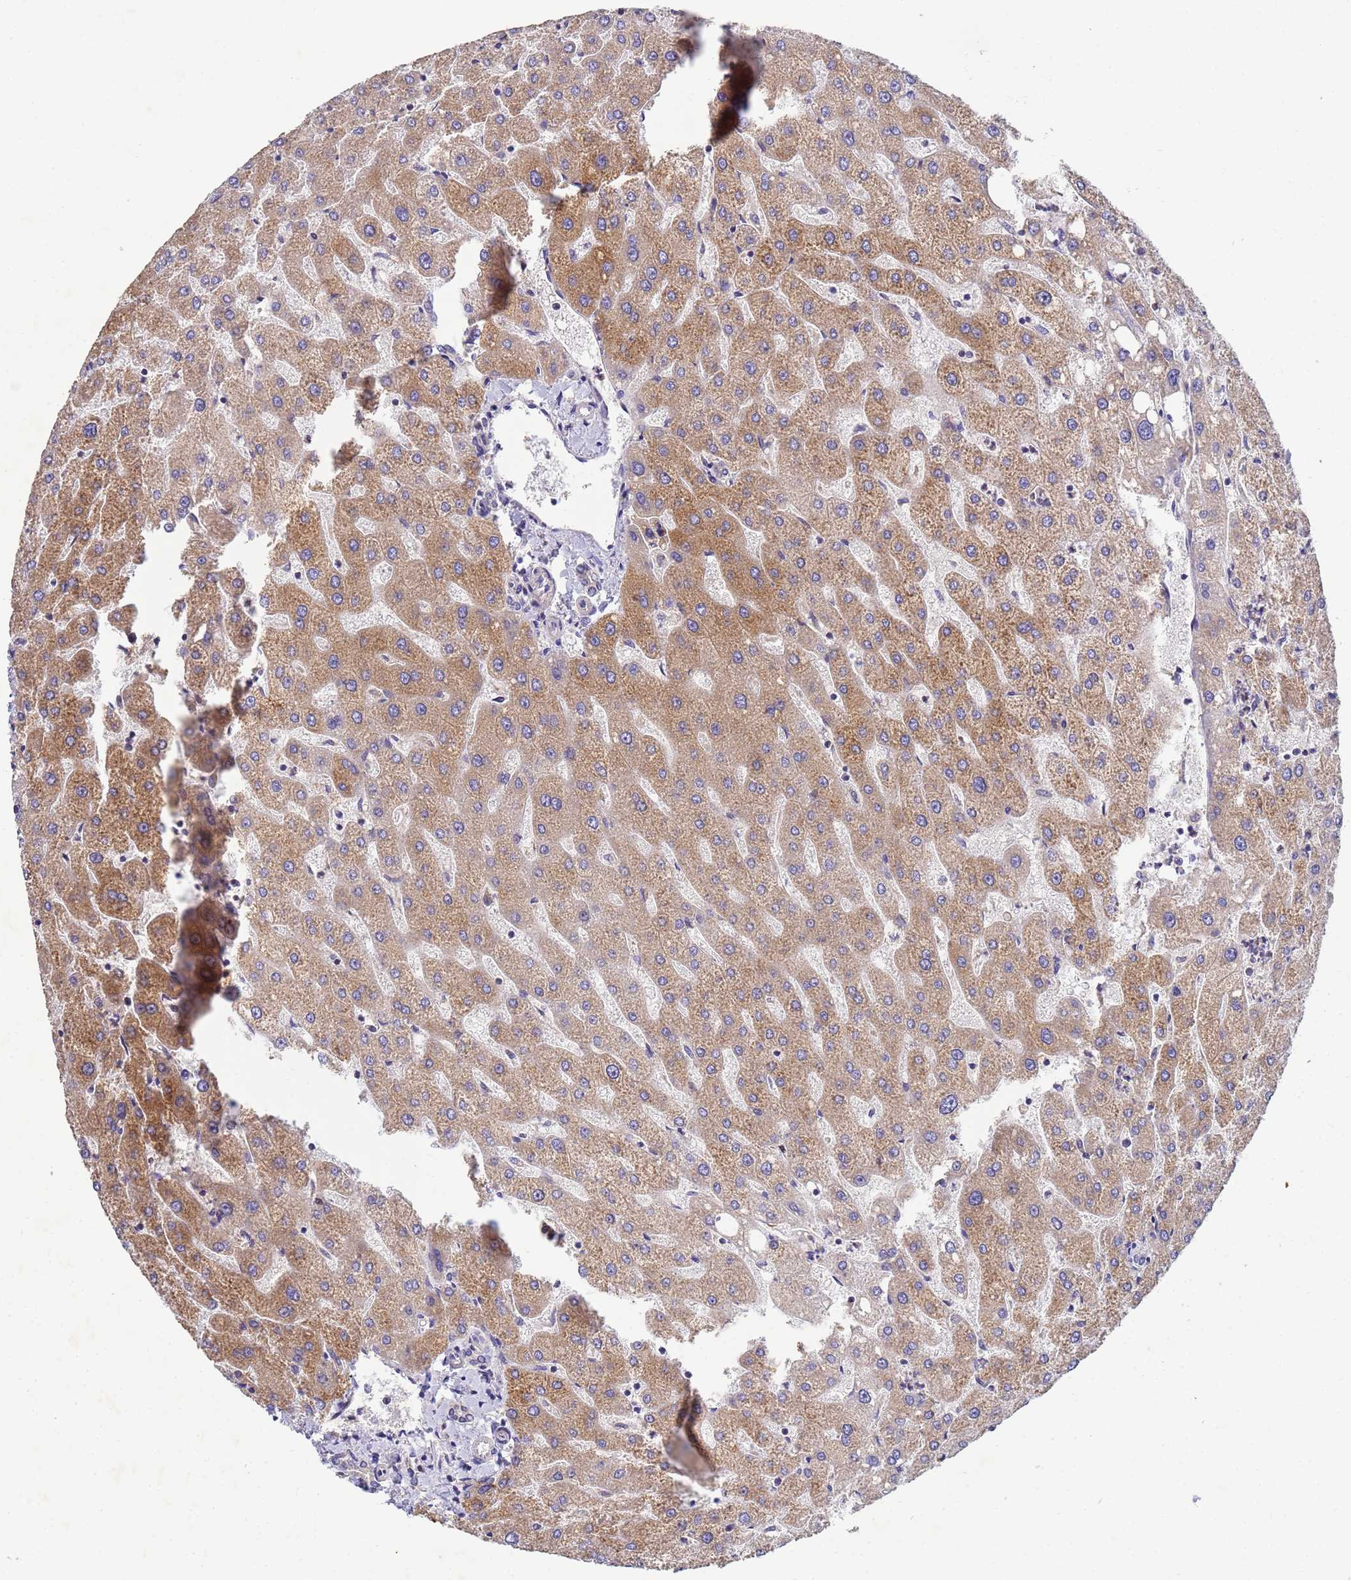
{"staining": {"intensity": "negative", "quantity": "none", "location": "none"}, "tissue": "liver", "cell_type": "Cholangiocytes", "image_type": "normal", "snomed": [{"axis": "morphology", "description": "Normal tissue, NOS"}, {"axis": "topography", "description": "Liver"}], "caption": "Immunohistochemical staining of normal liver demonstrates no significant expression in cholangiocytes. (Brightfield microscopy of DAB (3,3'-diaminobenzidine) IHC at high magnification).", "gene": "CDC34", "patient": {"sex": "male", "age": 67}}